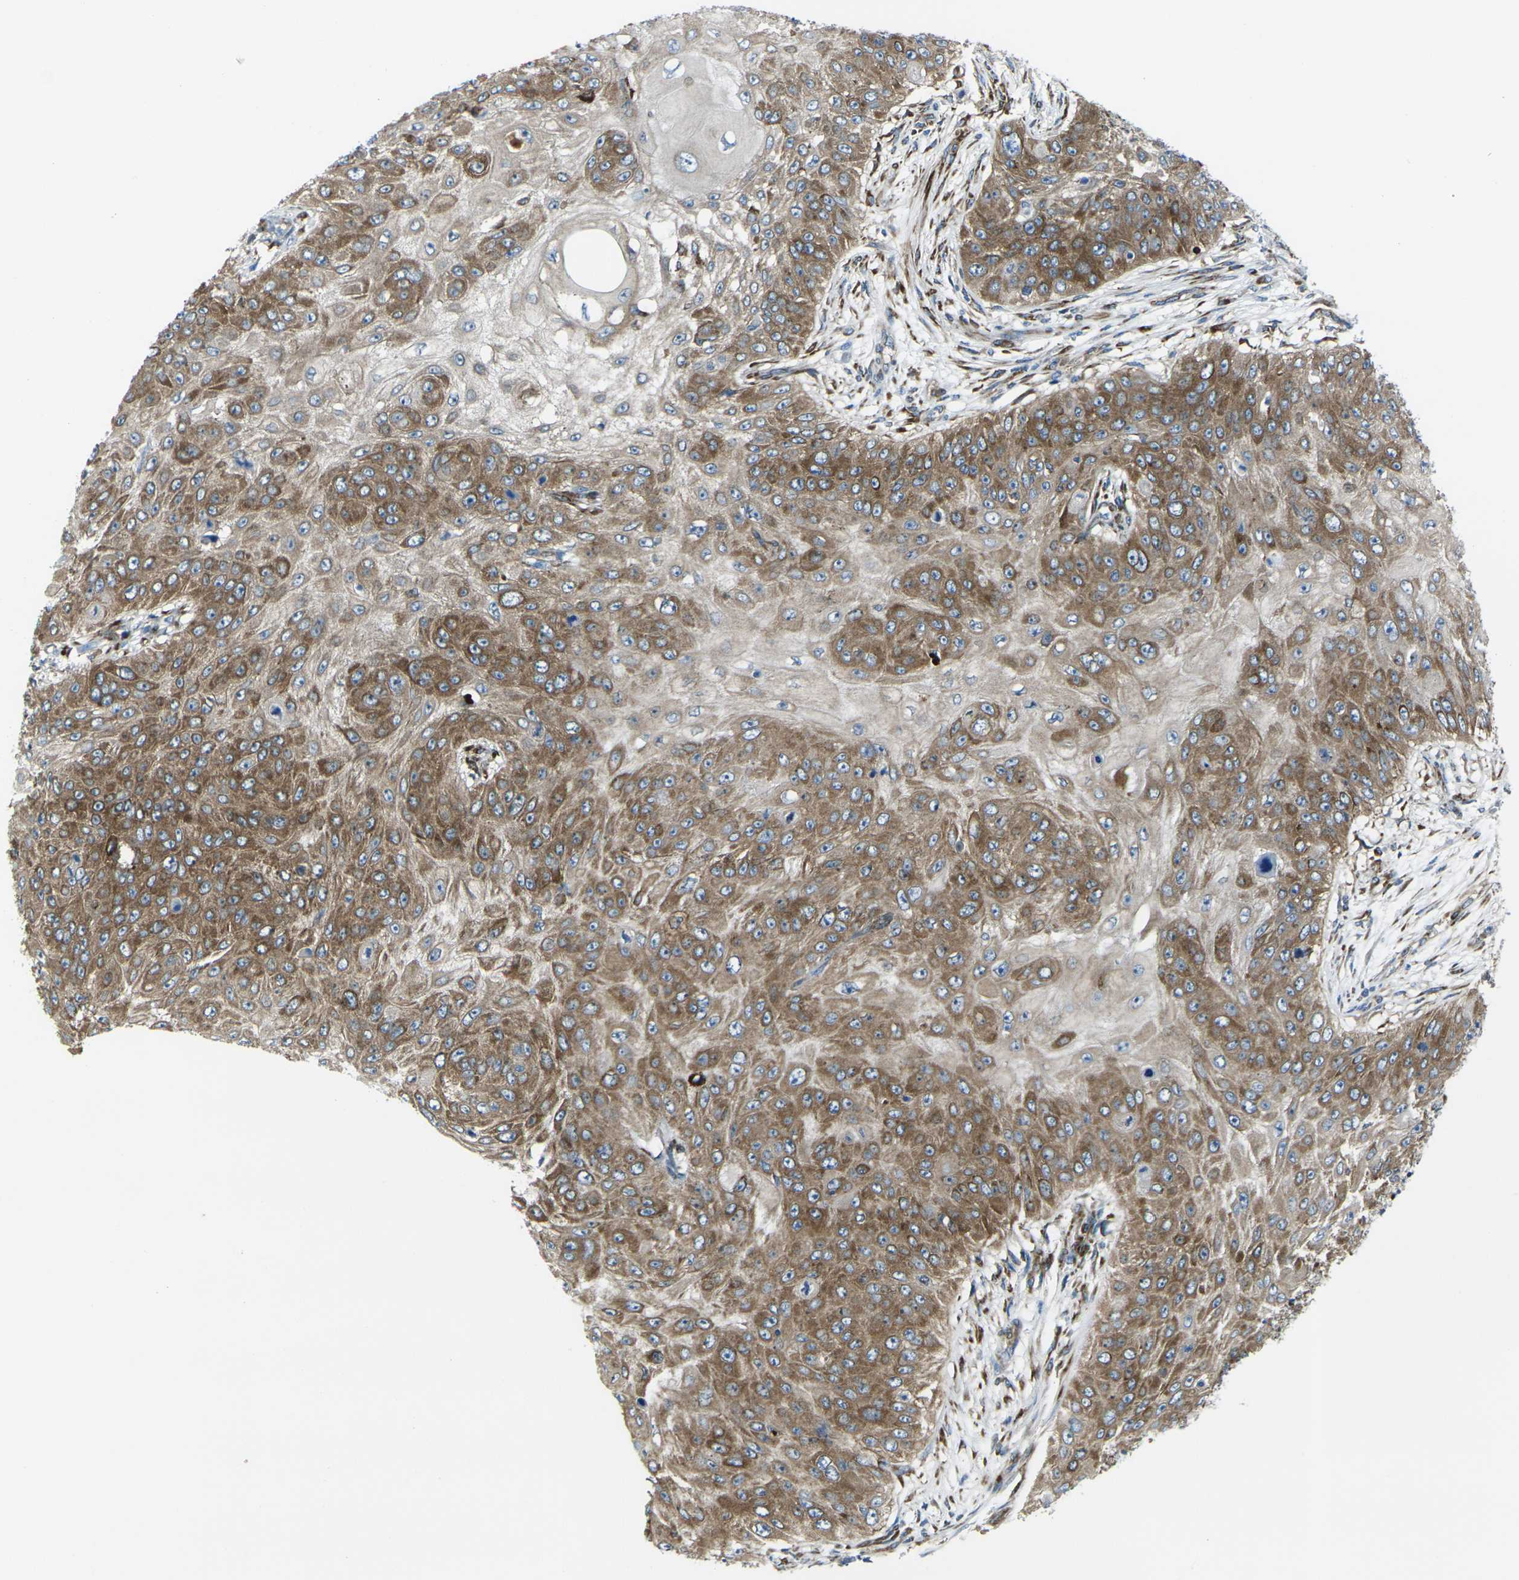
{"staining": {"intensity": "moderate", "quantity": ">75%", "location": "cytoplasmic/membranous"}, "tissue": "skin cancer", "cell_type": "Tumor cells", "image_type": "cancer", "snomed": [{"axis": "morphology", "description": "Squamous cell carcinoma, NOS"}, {"axis": "topography", "description": "Skin"}], "caption": "Brown immunohistochemical staining in human skin cancer shows moderate cytoplasmic/membranous staining in approximately >75% of tumor cells.", "gene": "CELSR2", "patient": {"sex": "female", "age": 80}}